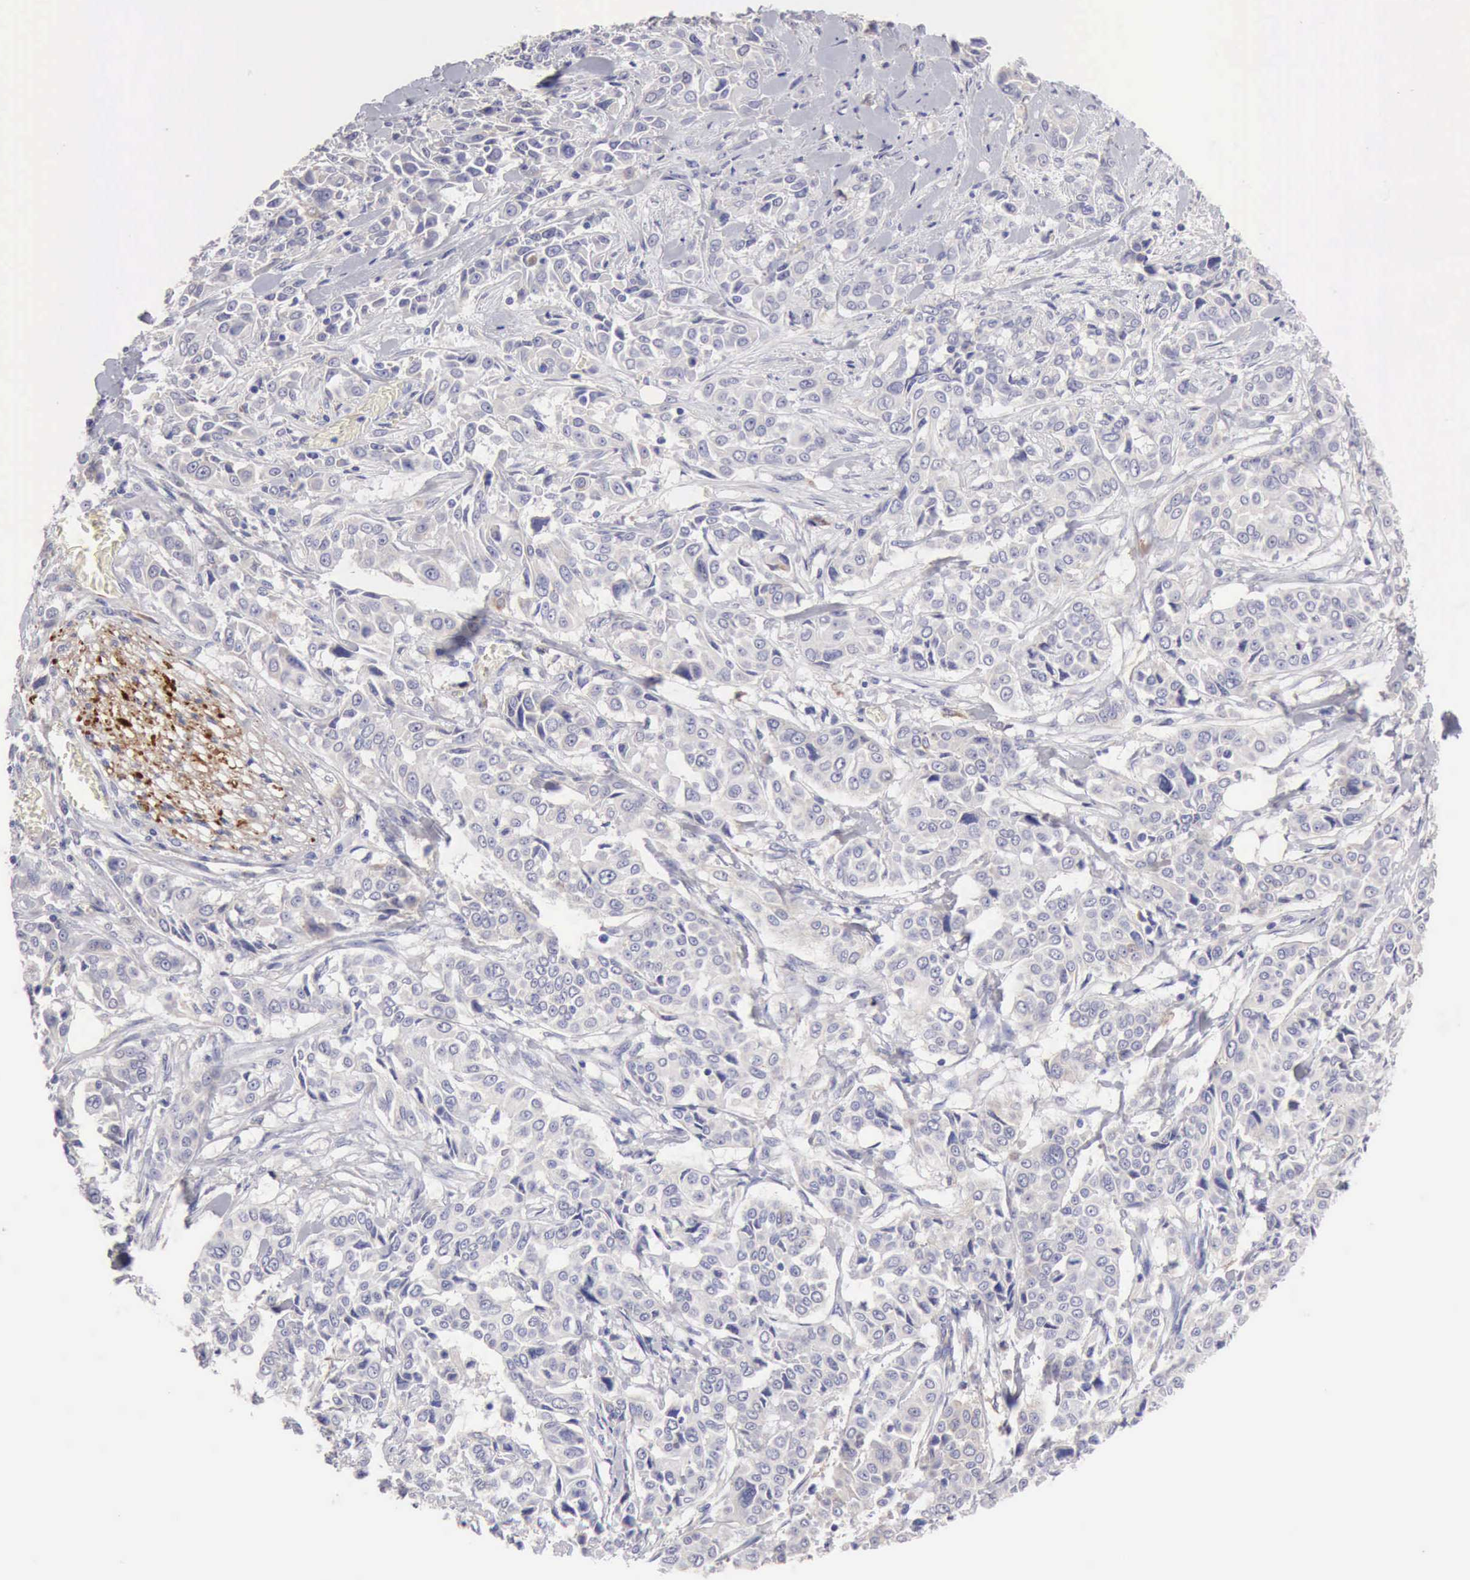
{"staining": {"intensity": "negative", "quantity": "none", "location": "none"}, "tissue": "pancreatic cancer", "cell_type": "Tumor cells", "image_type": "cancer", "snomed": [{"axis": "morphology", "description": "Adenocarcinoma, NOS"}, {"axis": "topography", "description": "Pancreas"}], "caption": "Immunohistochemistry (IHC) of adenocarcinoma (pancreatic) displays no expression in tumor cells.", "gene": "APP", "patient": {"sex": "female", "age": 52}}